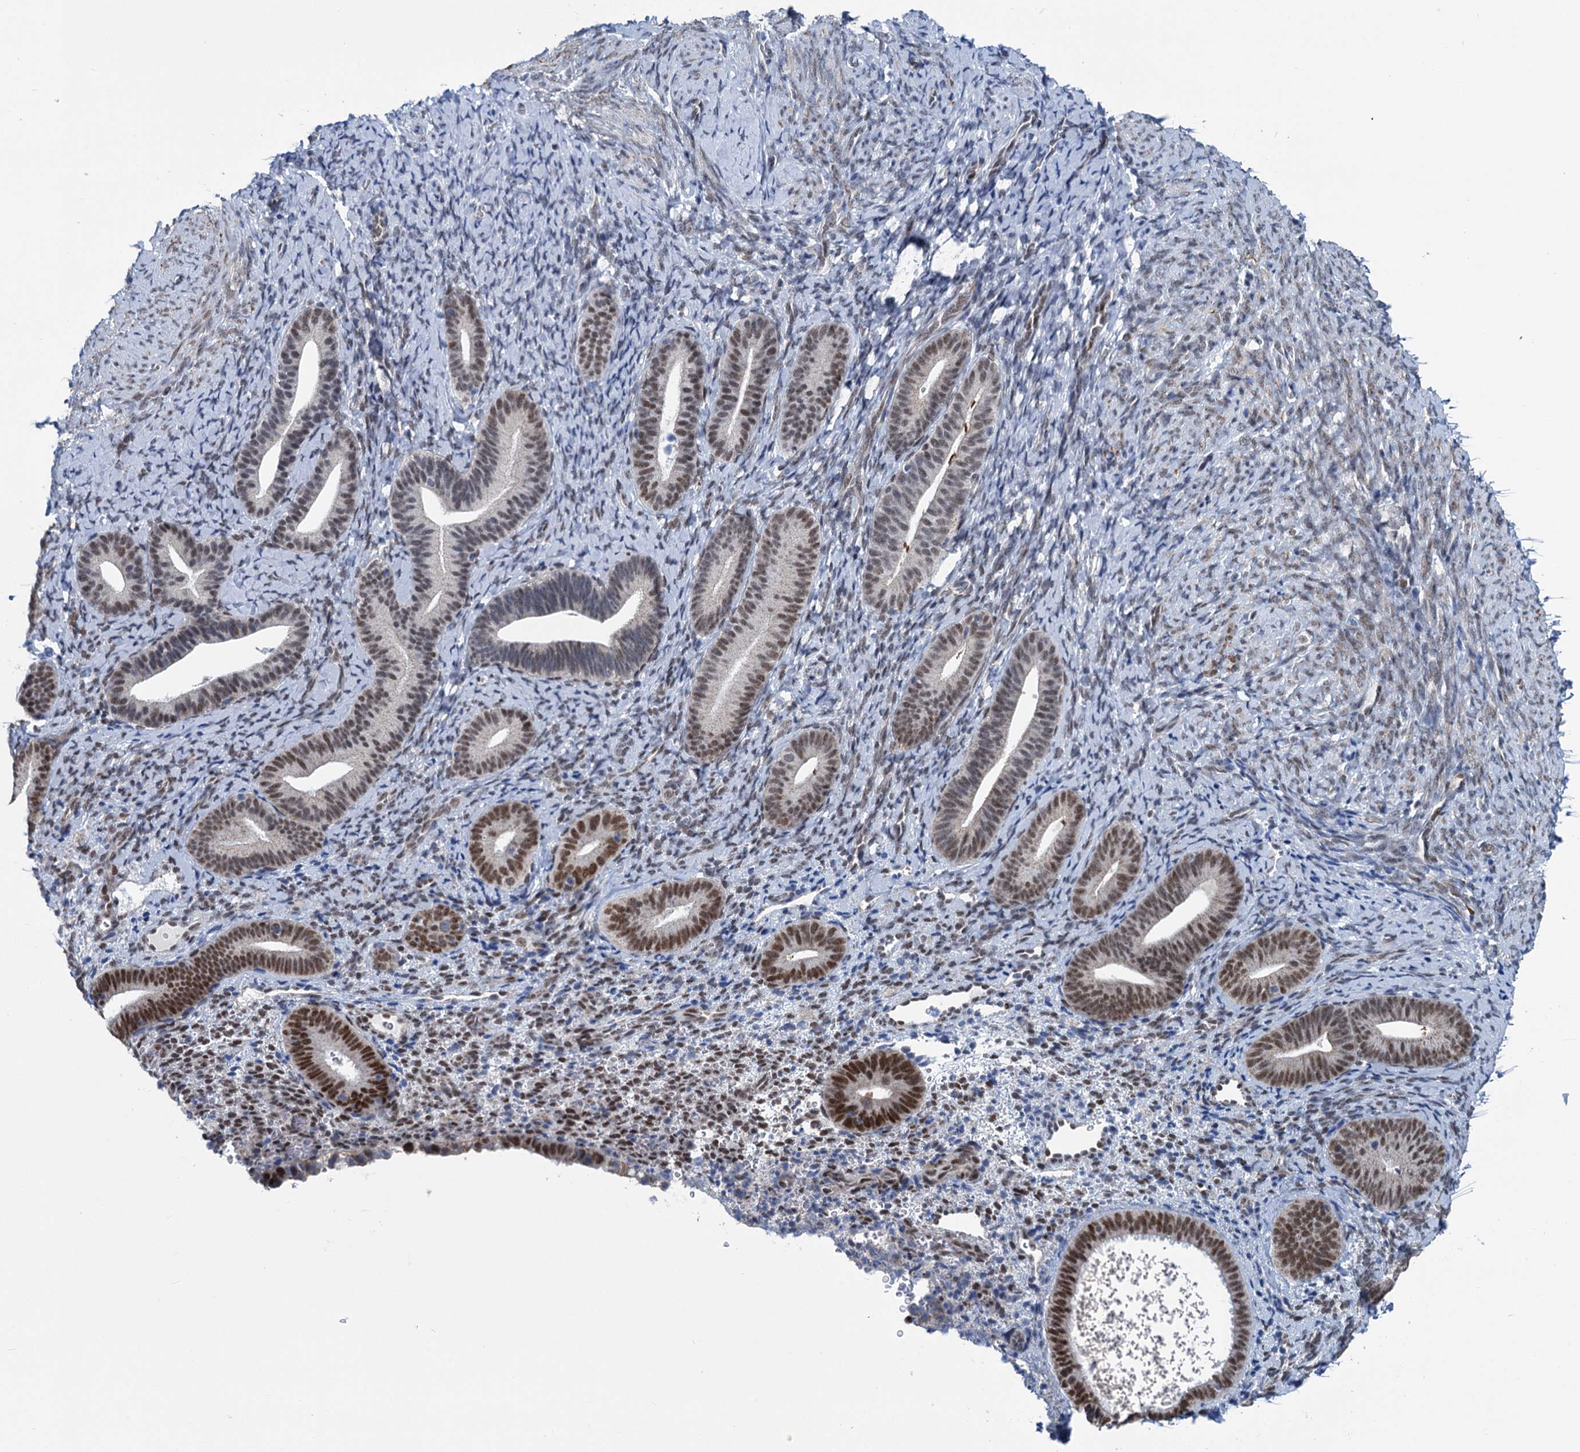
{"staining": {"intensity": "weak", "quantity": "25%-75%", "location": "nuclear"}, "tissue": "endometrium", "cell_type": "Cells in endometrial stroma", "image_type": "normal", "snomed": [{"axis": "morphology", "description": "Normal tissue, NOS"}, {"axis": "topography", "description": "Endometrium"}], "caption": "A photomicrograph of endometrium stained for a protein reveals weak nuclear brown staining in cells in endometrial stroma. The staining was performed using DAB to visualize the protein expression in brown, while the nuclei were stained in blue with hematoxylin (Magnification: 20x).", "gene": "MORN3", "patient": {"sex": "female", "age": 65}}